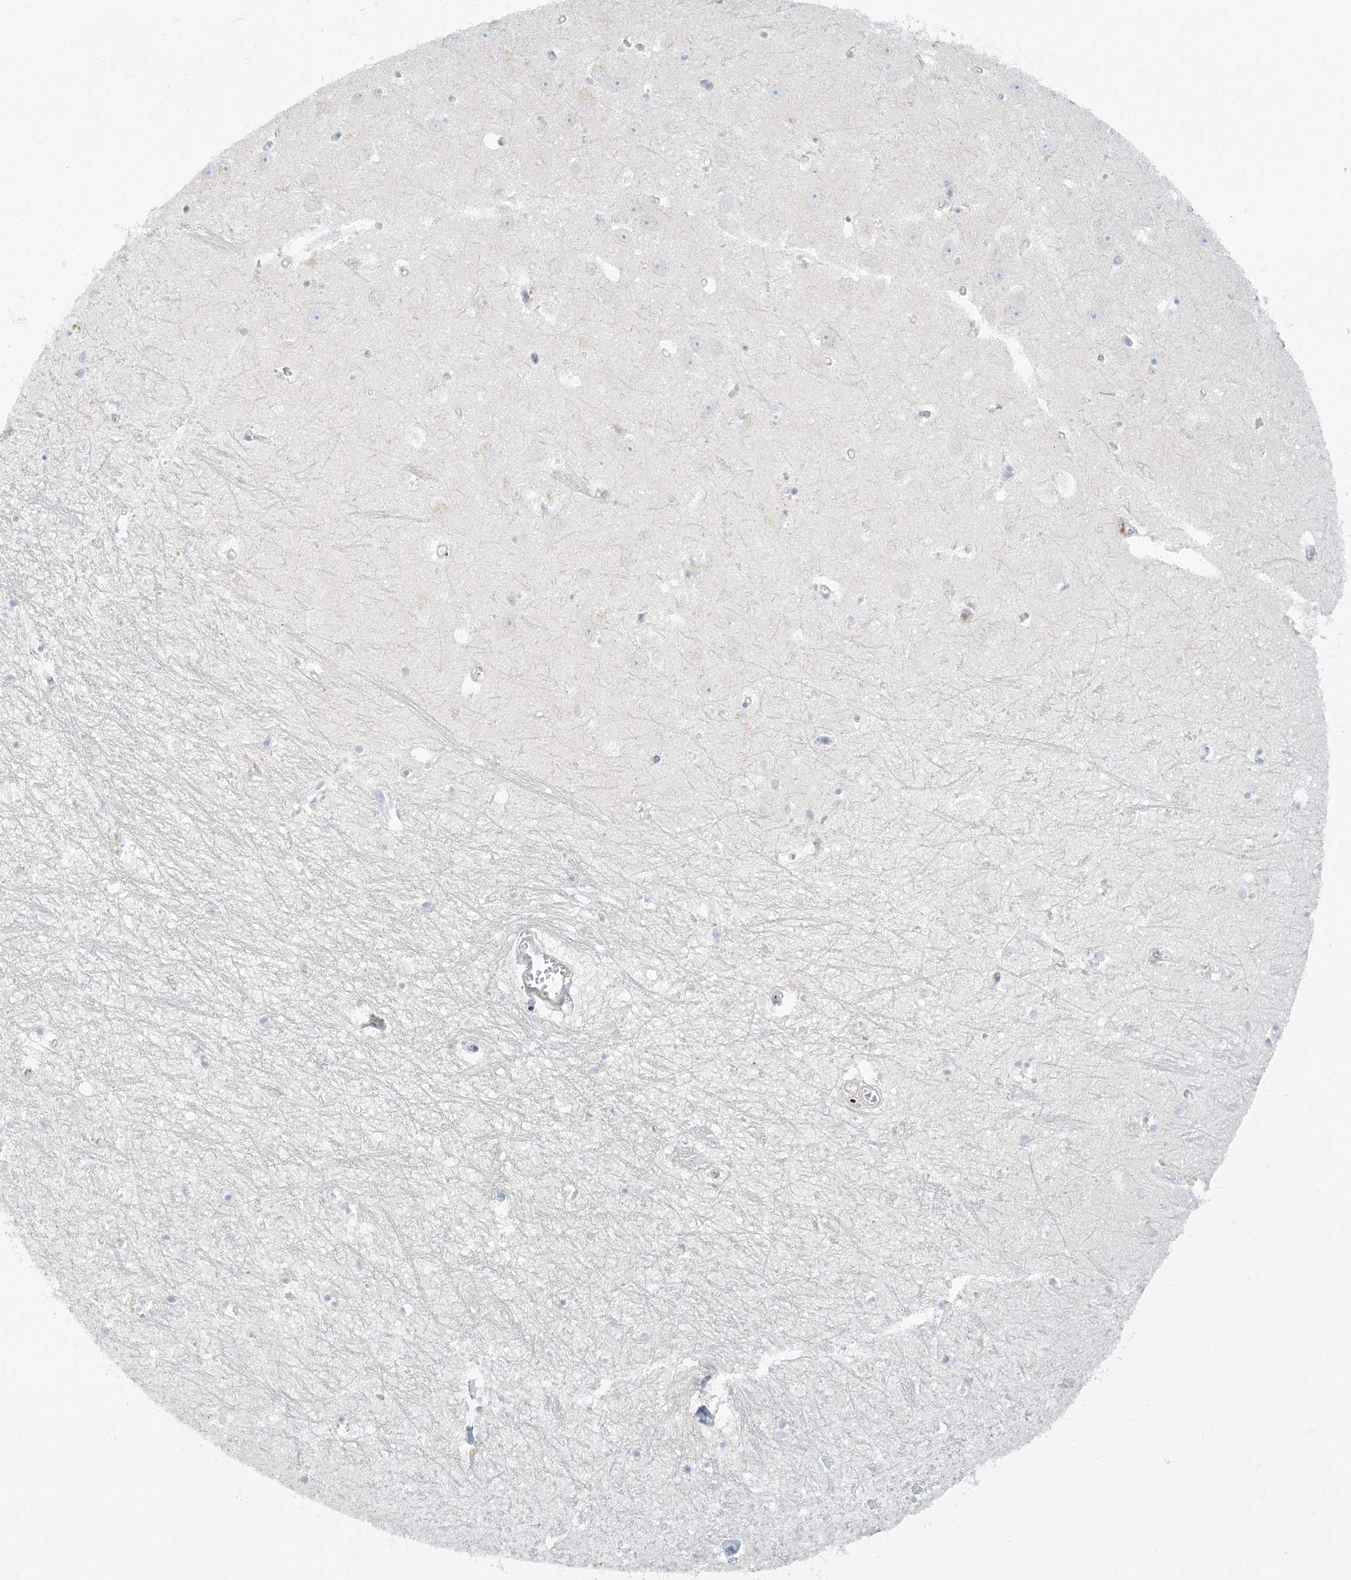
{"staining": {"intensity": "negative", "quantity": "none", "location": "none"}, "tissue": "hippocampus", "cell_type": "Glial cells", "image_type": "normal", "snomed": [{"axis": "morphology", "description": "Normal tissue, NOS"}, {"axis": "topography", "description": "Hippocampus"}], "caption": "High power microscopy histopathology image of an immunohistochemistry image of normal hippocampus, revealing no significant expression in glial cells.", "gene": "NAA11", "patient": {"sex": "female", "age": 64}}